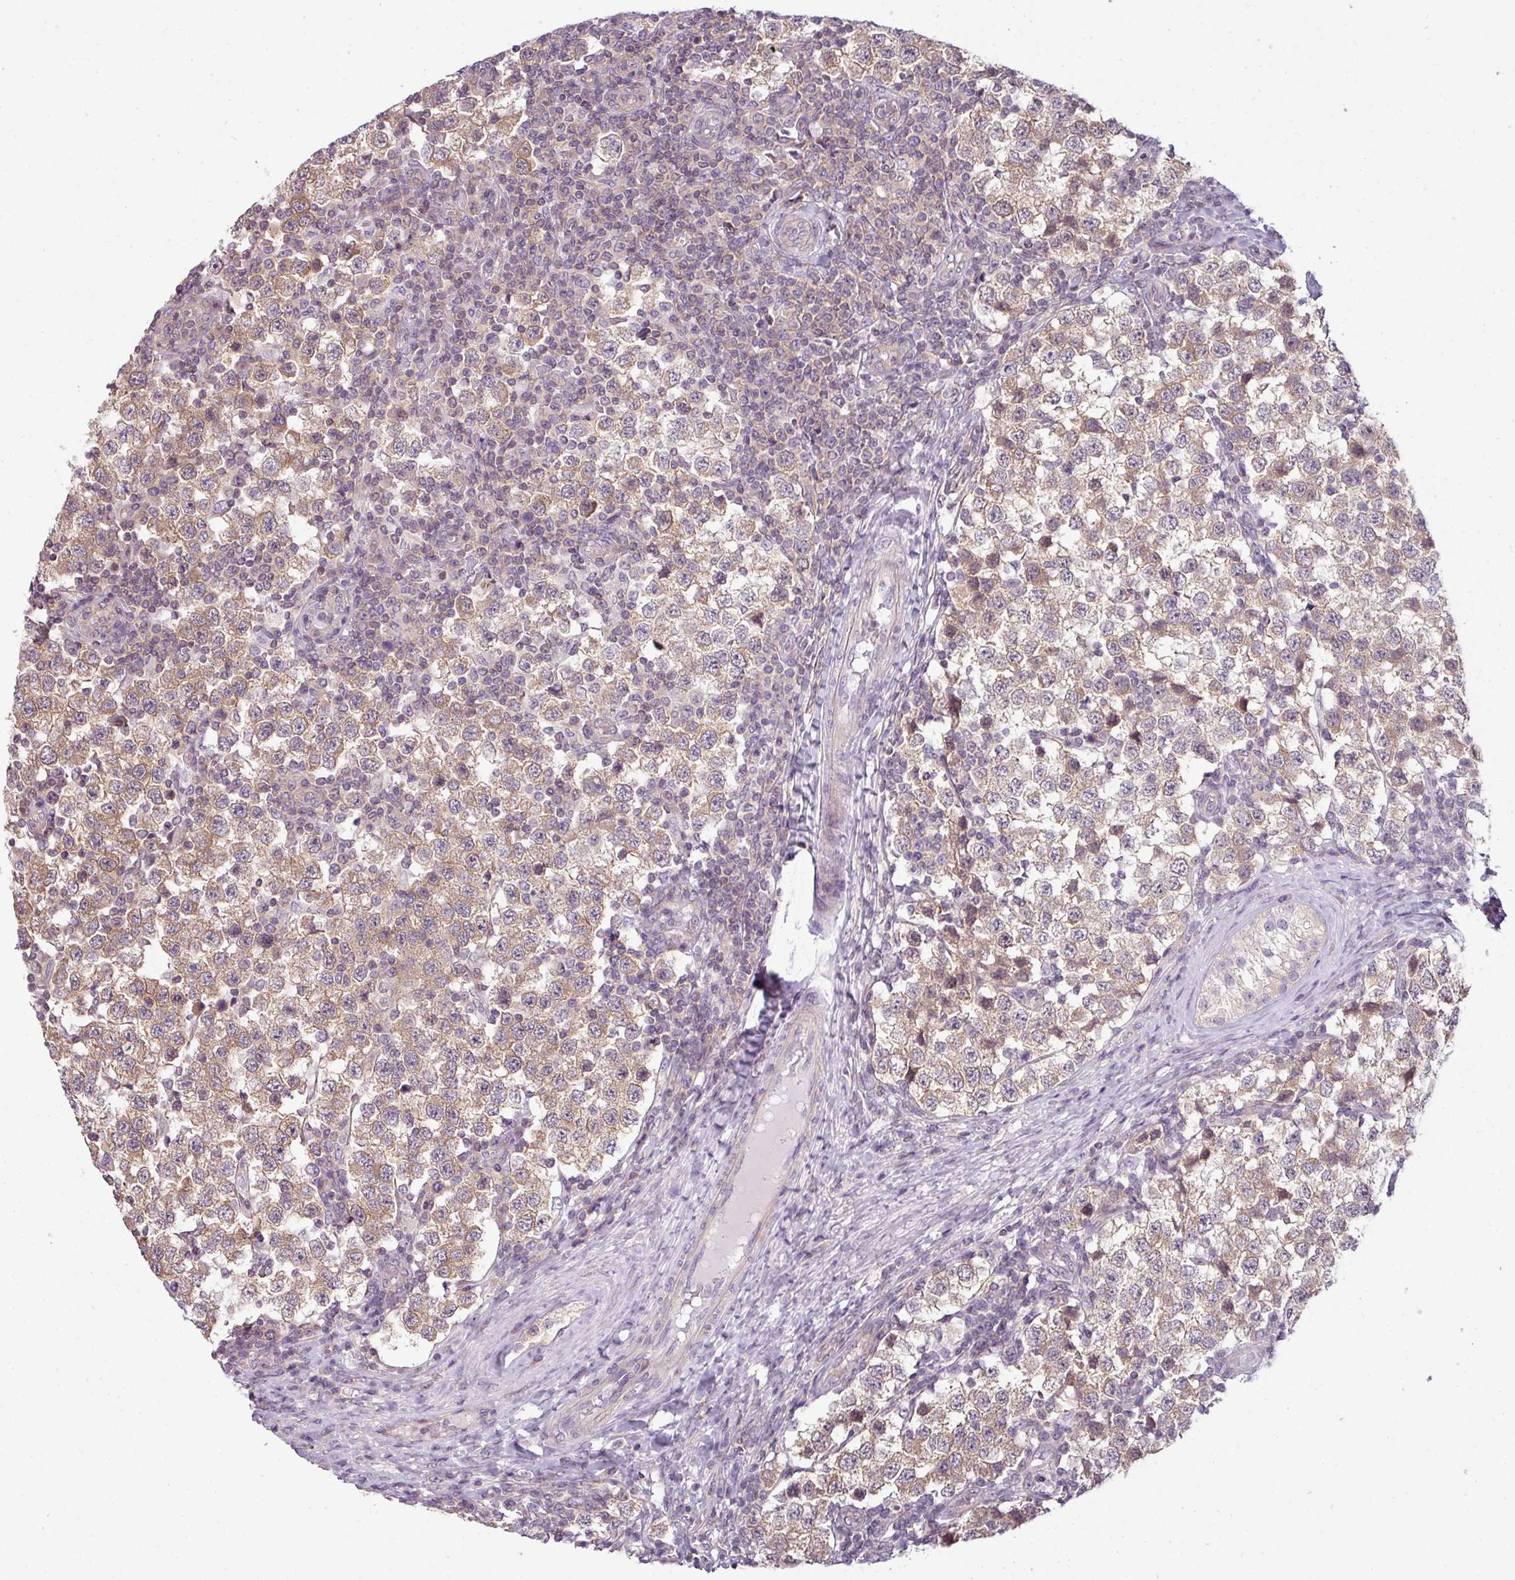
{"staining": {"intensity": "weak", "quantity": ">75%", "location": "cytoplasmic/membranous"}, "tissue": "testis cancer", "cell_type": "Tumor cells", "image_type": "cancer", "snomed": [{"axis": "morphology", "description": "Seminoma, NOS"}, {"axis": "topography", "description": "Testis"}], "caption": "Protein staining shows weak cytoplasmic/membranous staining in approximately >75% of tumor cells in testis cancer.", "gene": "DERPC", "patient": {"sex": "male", "age": 34}}